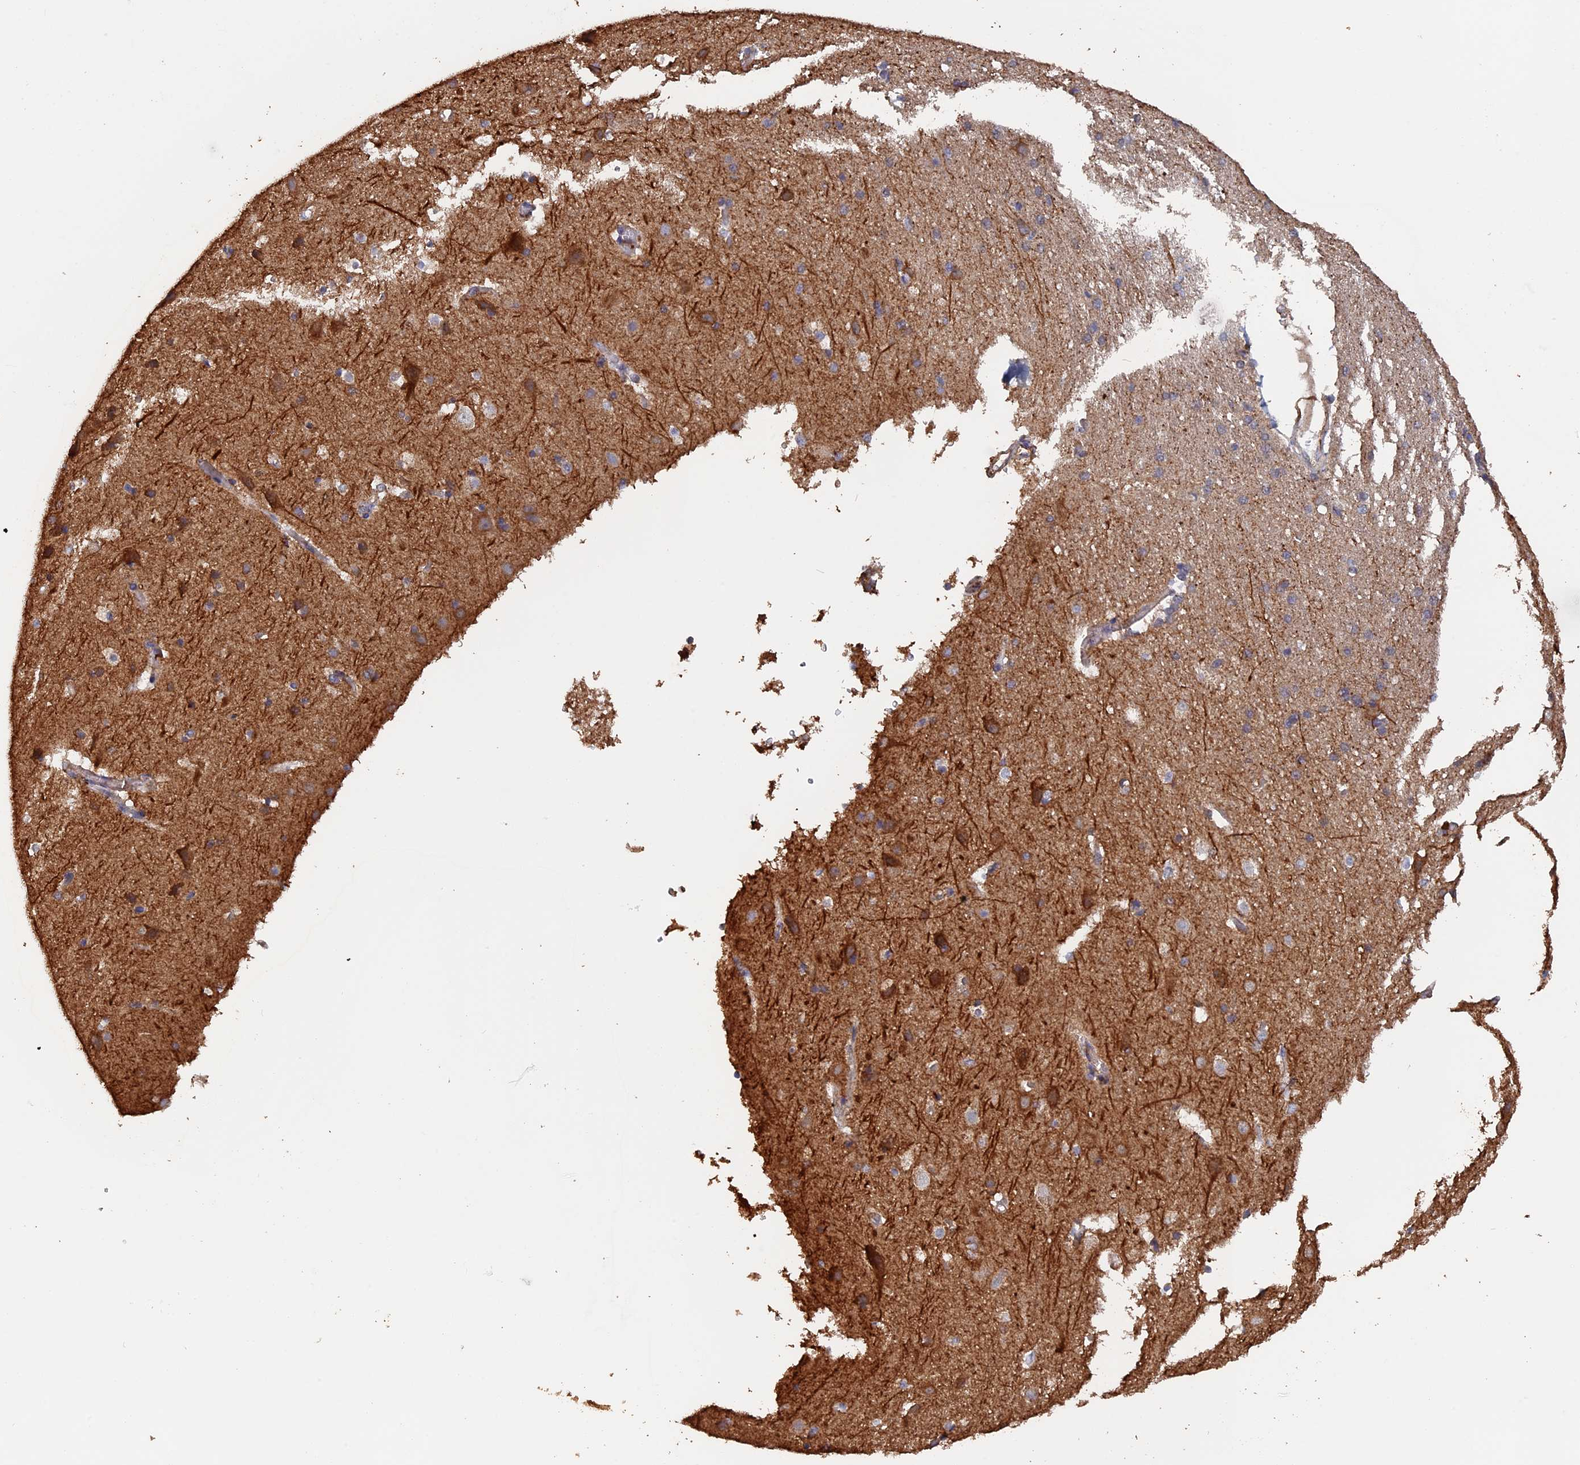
{"staining": {"intensity": "negative", "quantity": "none", "location": "none"}, "tissue": "cerebral cortex", "cell_type": "Endothelial cells", "image_type": "normal", "snomed": [{"axis": "morphology", "description": "Normal tissue, NOS"}, {"axis": "topography", "description": "Cerebral cortex"}], "caption": "Immunohistochemical staining of unremarkable human cerebral cortex demonstrates no significant expression in endothelial cells.", "gene": "PIGQ", "patient": {"sex": "male", "age": 54}}